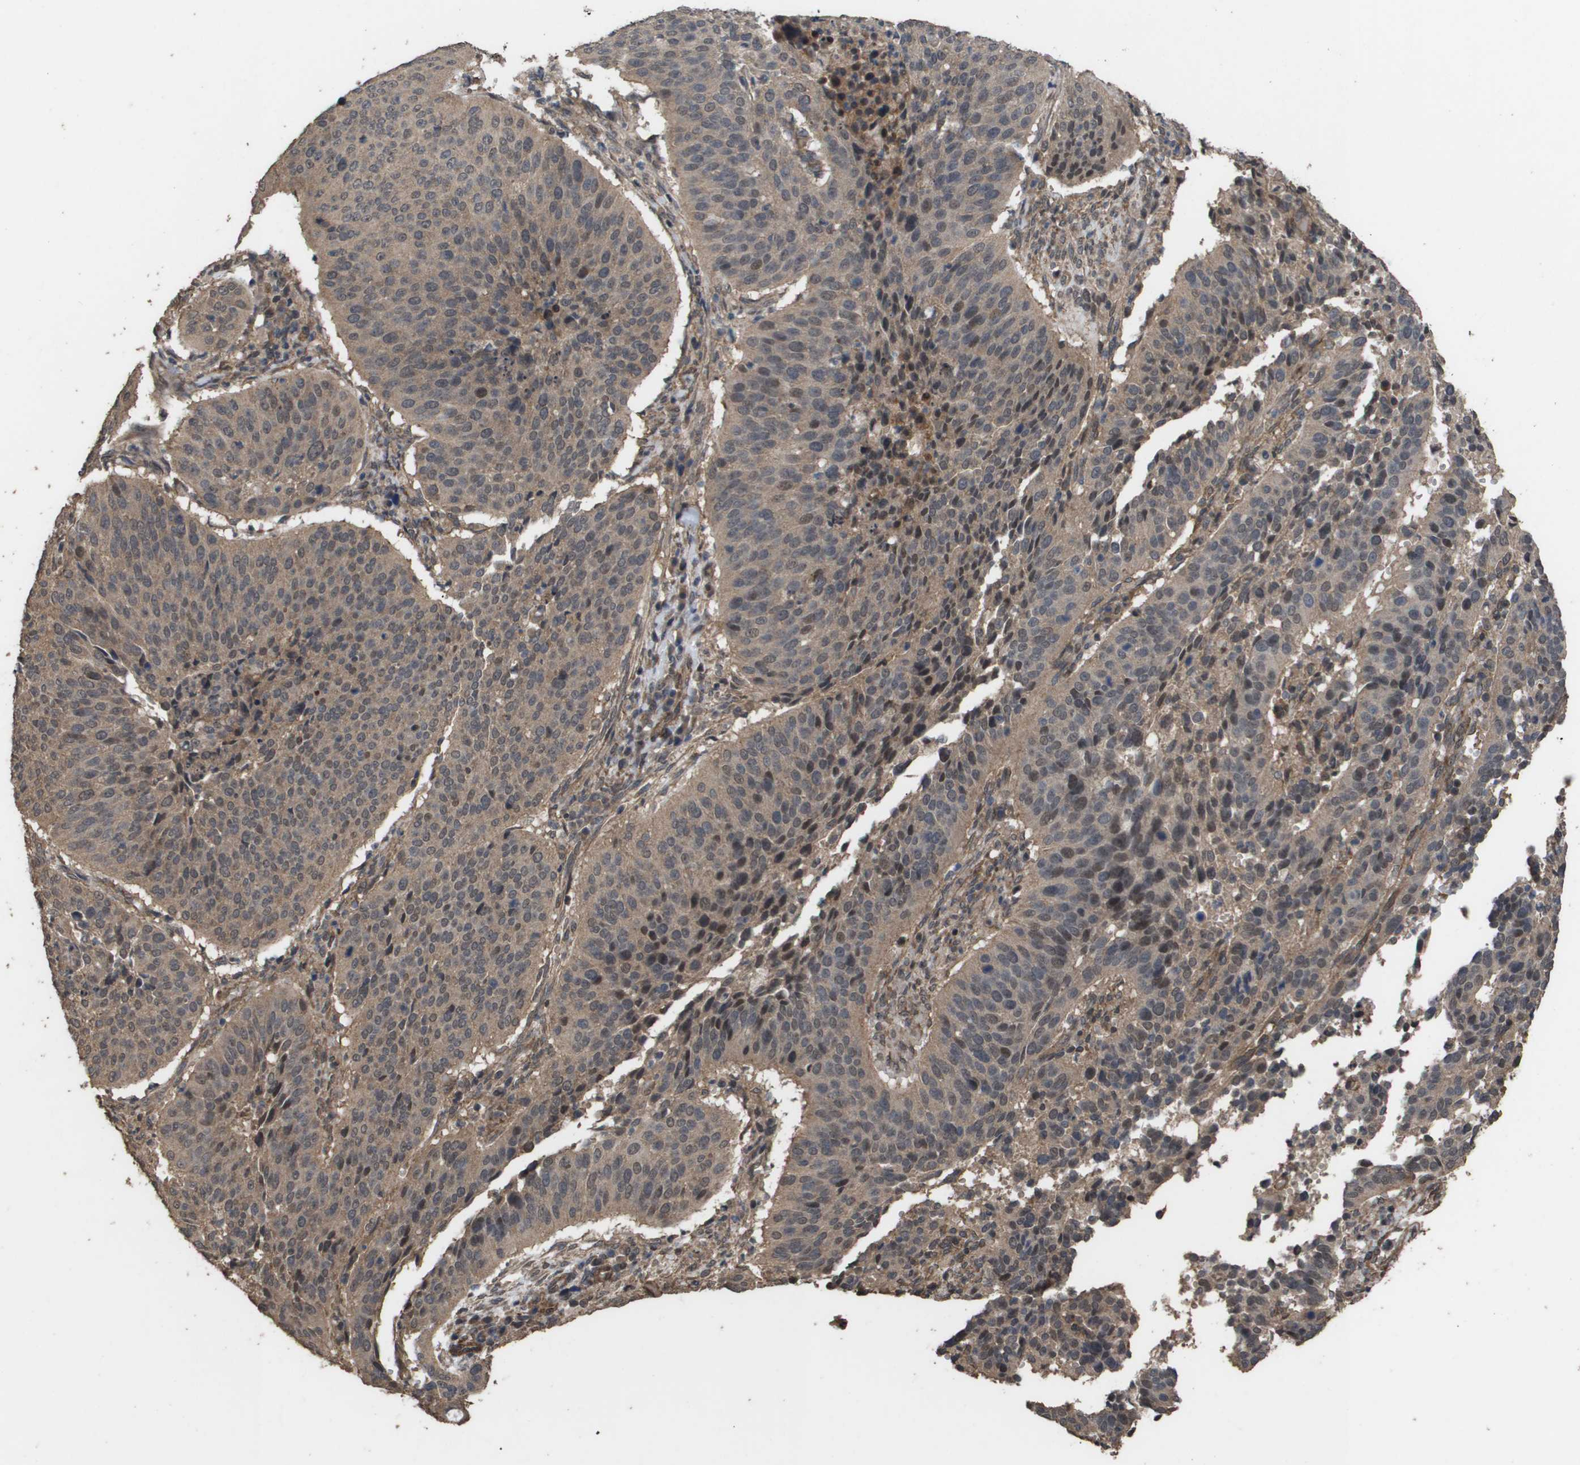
{"staining": {"intensity": "weak", "quantity": ">75%", "location": "cytoplasmic/membranous"}, "tissue": "cervical cancer", "cell_type": "Tumor cells", "image_type": "cancer", "snomed": [{"axis": "morphology", "description": "Normal tissue, NOS"}, {"axis": "morphology", "description": "Squamous cell carcinoma, NOS"}, {"axis": "topography", "description": "Cervix"}], "caption": "IHC staining of cervical squamous cell carcinoma, which displays low levels of weak cytoplasmic/membranous expression in about >75% of tumor cells indicating weak cytoplasmic/membranous protein staining. The staining was performed using DAB (3,3'-diaminobenzidine) (brown) for protein detection and nuclei were counterstained in hematoxylin (blue).", "gene": "CUL5", "patient": {"sex": "female", "age": 39}}